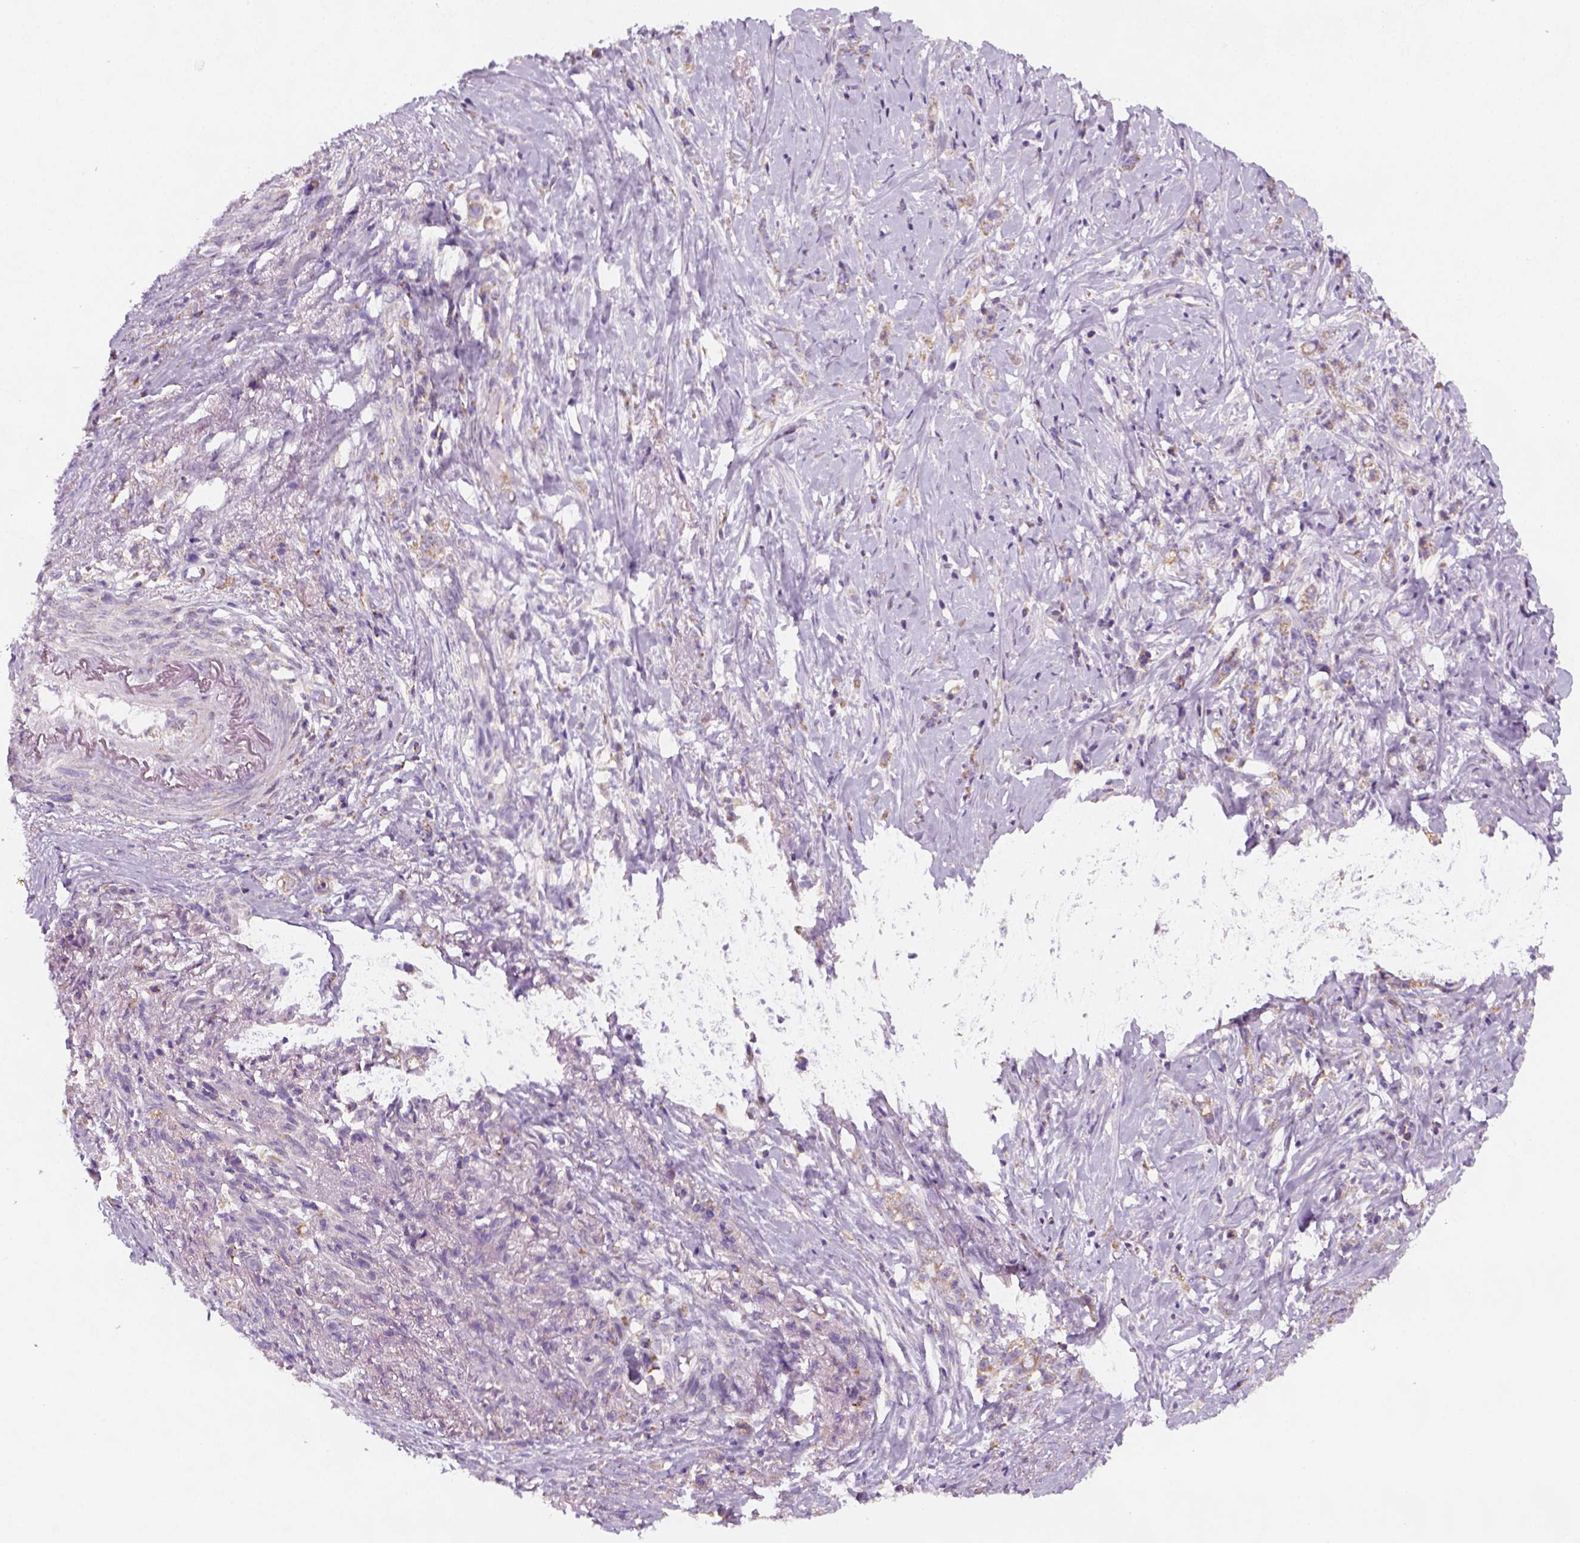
{"staining": {"intensity": "weak", "quantity": "25%-75%", "location": "cytoplasmic/membranous"}, "tissue": "stomach cancer", "cell_type": "Tumor cells", "image_type": "cancer", "snomed": [{"axis": "morphology", "description": "Adenocarcinoma, NOS"}, {"axis": "topography", "description": "Stomach, lower"}], "caption": "Immunohistochemistry (IHC) photomicrograph of neoplastic tissue: human adenocarcinoma (stomach) stained using IHC shows low levels of weak protein expression localized specifically in the cytoplasmic/membranous of tumor cells, appearing as a cytoplasmic/membranous brown color.", "gene": "AWAT2", "patient": {"sex": "male", "age": 88}}